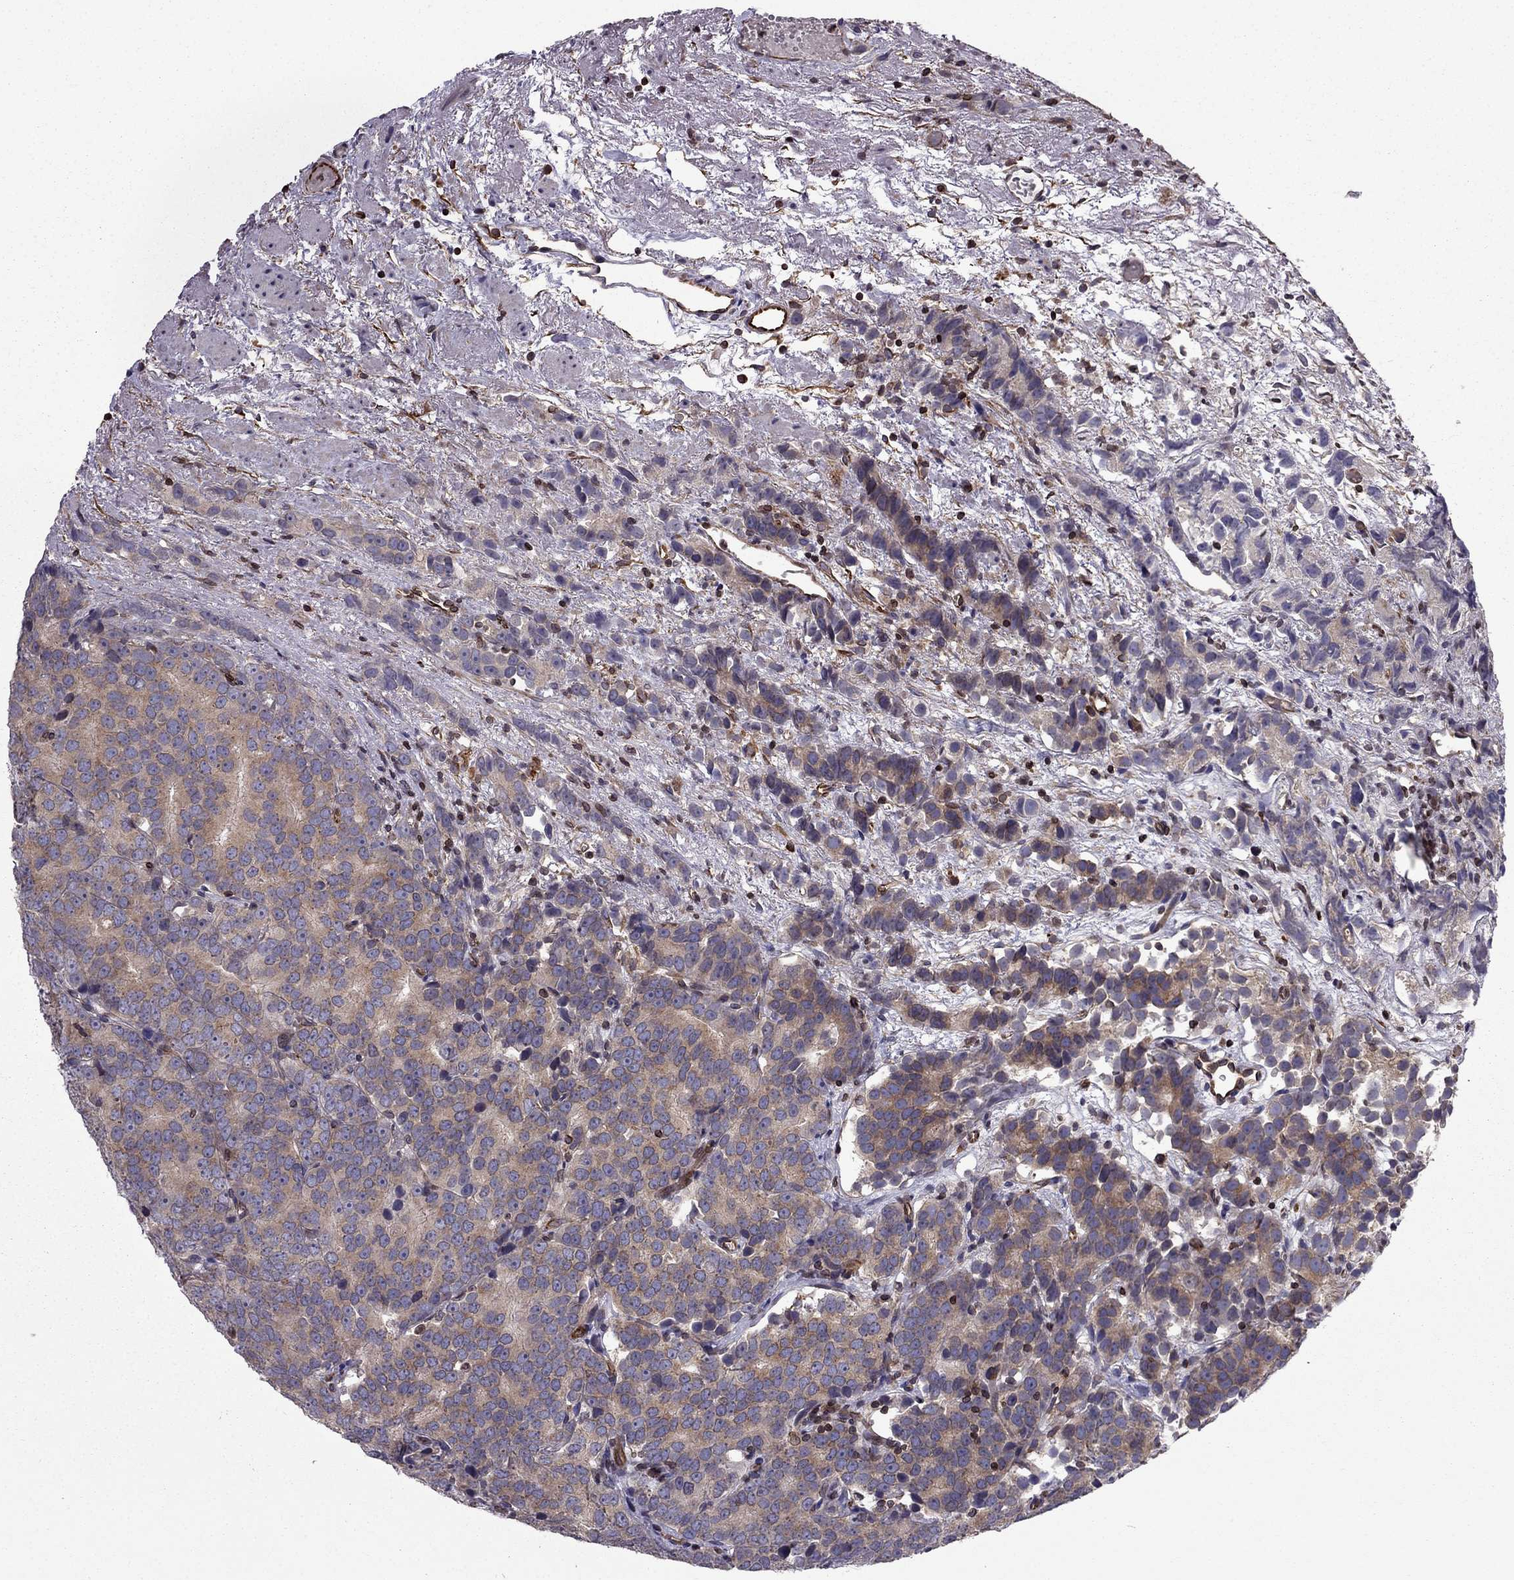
{"staining": {"intensity": "weak", "quantity": ">75%", "location": "cytoplasmic/membranous"}, "tissue": "prostate cancer", "cell_type": "Tumor cells", "image_type": "cancer", "snomed": [{"axis": "morphology", "description": "Adenocarcinoma, High grade"}, {"axis": "topography", "description": "Prostate"}], "caption": "This photomicrograph shows IHC staining of human prostate adenocarcinoma (high-grade), with low weak cytoplasmic/membranous staining in approximately >75% of tumor cells.", "gene": "CDC42BPA", "patient": {"sex": "male", "age": 90}}